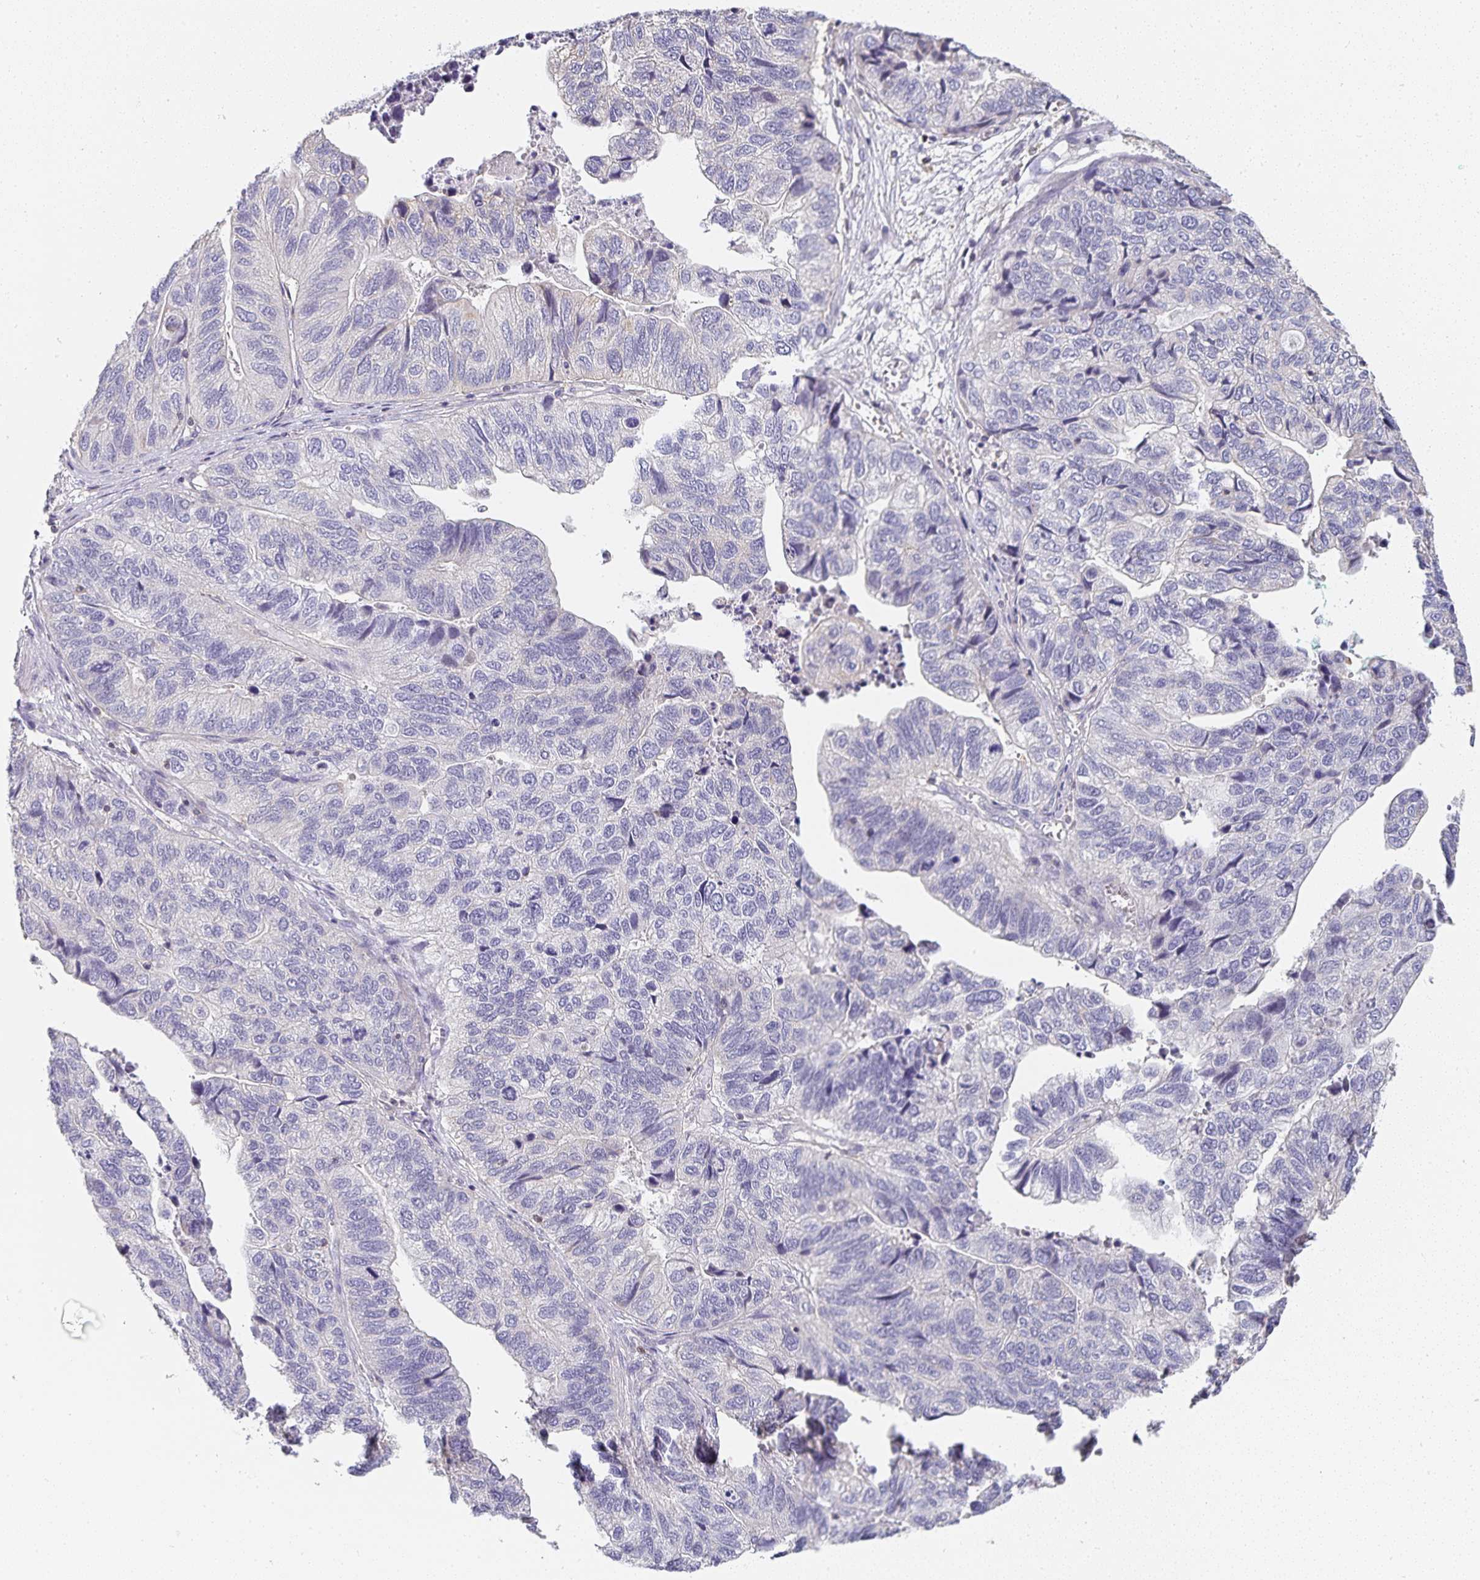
{"staining": {"intensity": "negative", "quantity": "none", "location": "none"}, "tissue": "stomach cancer", "cell_type": "Tumor cells", "image_type": "cancer", "snomed": [{"axis": "morphology", "description": "Adenocarcinoma, NOS"}, {"axis": "topography", "description": "Stomach, upper"}], "caption": "IHC image of neoplastic tissue: human adenocarcinoma (stomach) stained with DAB shows no significant protein staining in tumor cells. (Brightfield microscopy of DAB immunohistochemistry (IHC) at high magnification).", "gene": "GATA3", "patient": {"sex": "female", "age": 67}}